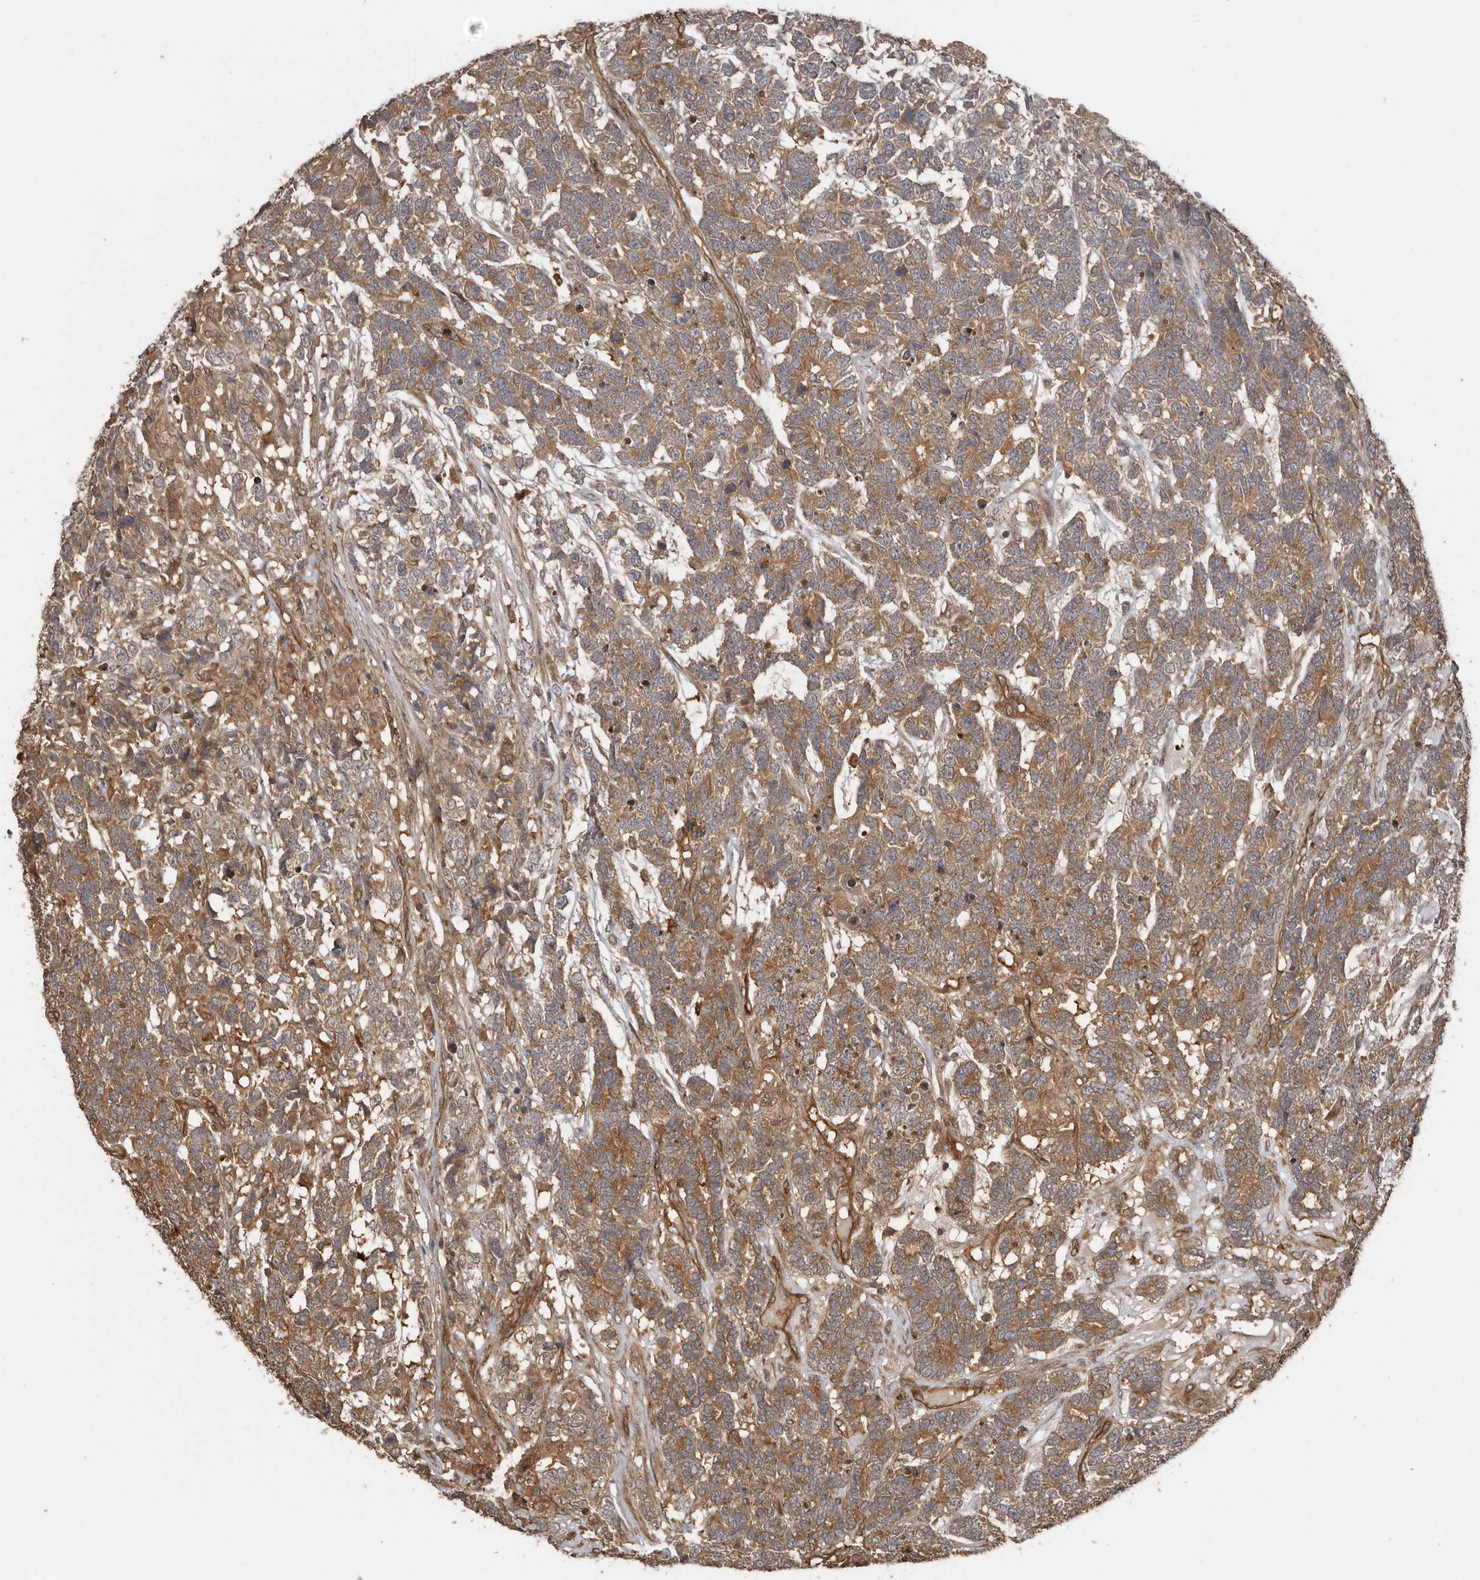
{"staining": {"intensity": "moderate", "quantity": ">75%", "location": "cytoplasmic/membranous"}, "tissue": "testis cancer", "cell_type": "Tumor cells", "image_type": "cancer", "snomed": [{"axis": "morphology", "description": "Carcinoma, Embryonal, NOS"}, {"axis": "topography", "description": "Testis"}], "caption": "A photomicrograph of embryonal carcinoma (testis) stained for a protein reveals moderate cytoplasmic/membranous brown staining in tumor cells.", "gene": "EXOC3L1", "patient": {"sex": "male", "age": 26}}